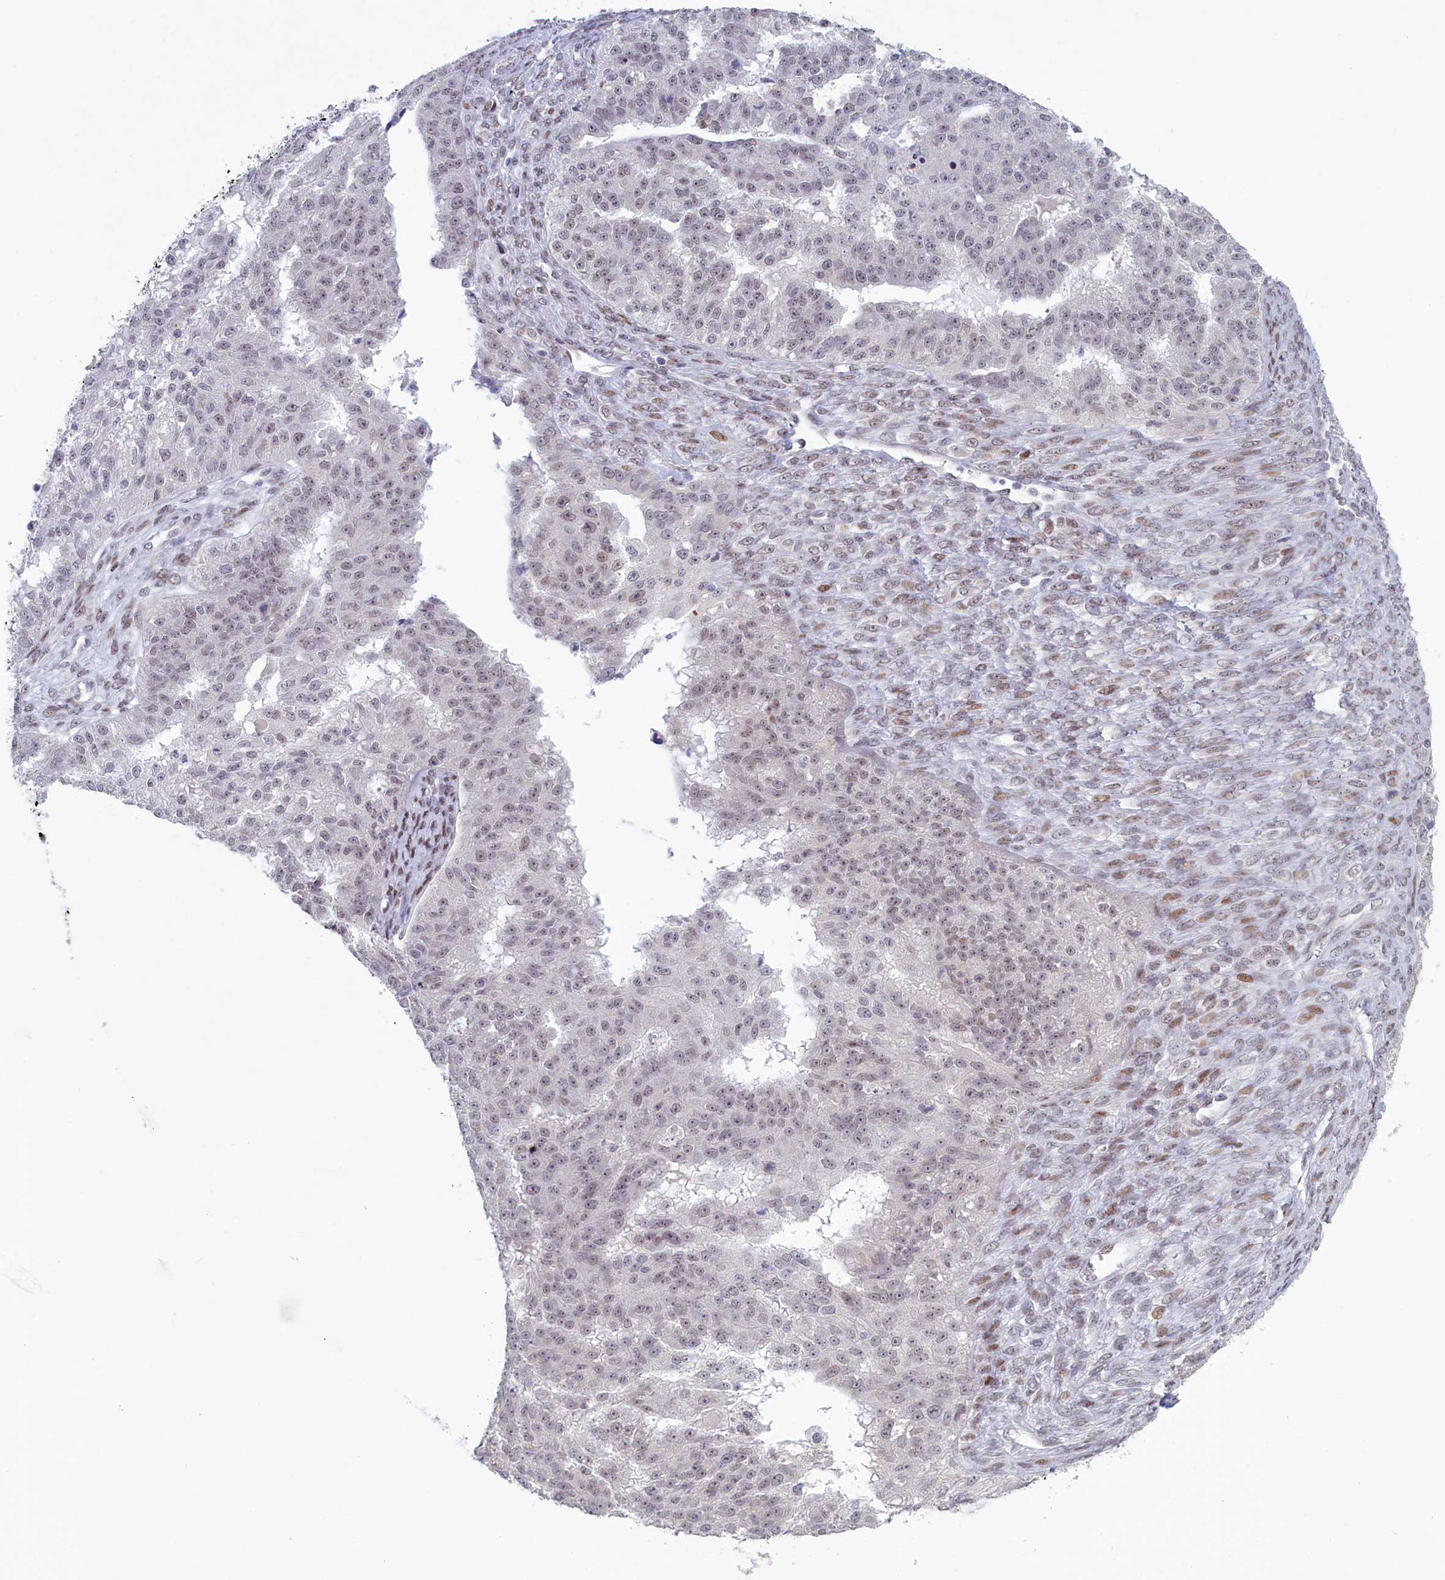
{"staining": {"intensity": "weak", "quantity": "<25%", "location": "nuclear"}, "tissue": "ovarian cancer", "cell_type": "Tumor cells", "image_type": "cancer", "snomed": [{"axis": "morphology", "description": "Cystadenocarcinoma, serous, NOS"}, {"axis": "topography", "description": "Ovary"}], "caption": "This image is of ovarian serous cystadenocarcinoma stained with immunohistochemistry to label a protein in brown with the nuclei are counter-stained blue. There is no expression in tumor cells.", "gene": "ATF7IP2", "patient": {"sex": "female", "age": 58}}